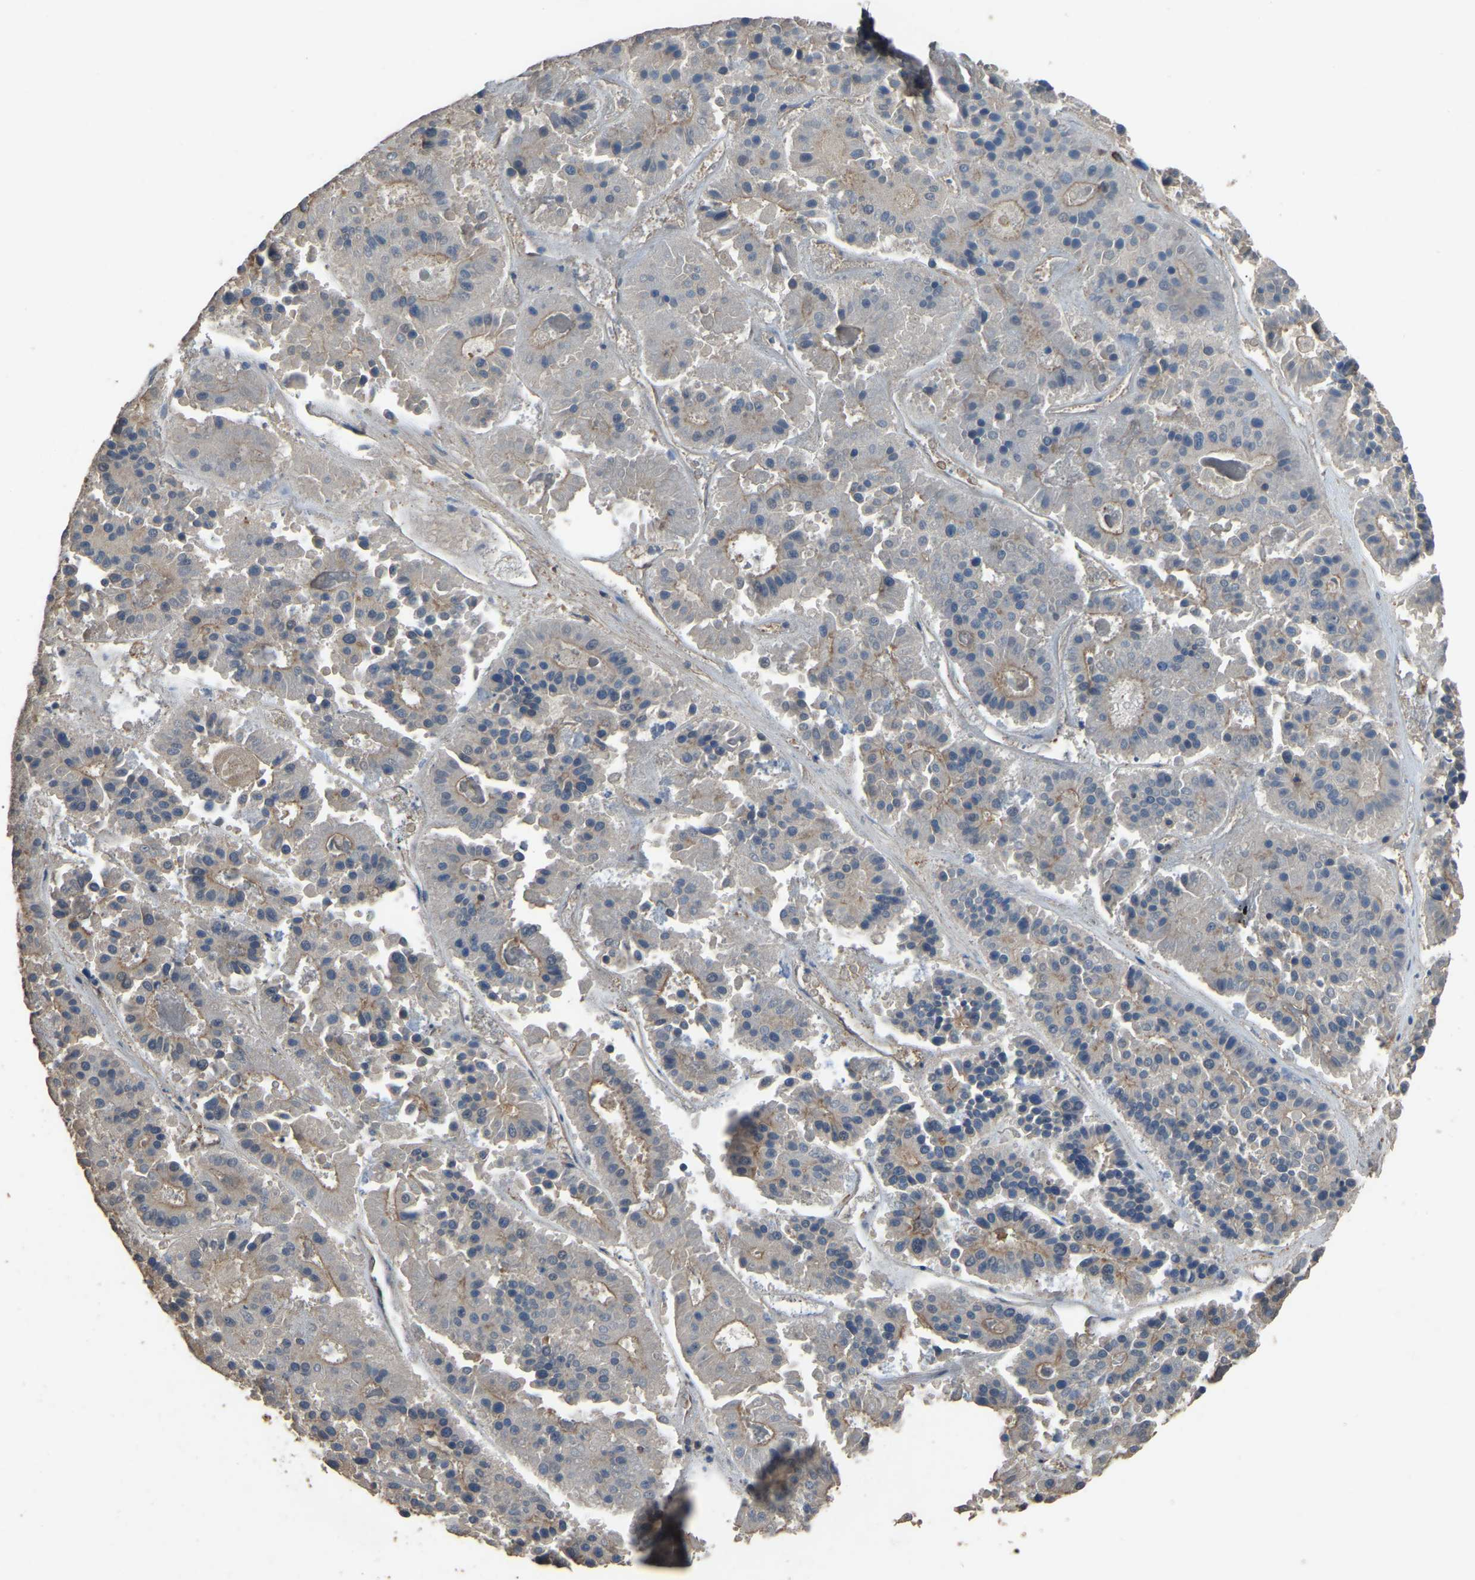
{"staining": {"intensity": "negative", "quantity": "none", "location": "none"}, "tissue": "pancreatic cancer", "cell_type": "Tumor cells", "image_type": "cancer", "snomed": [{"axis": "morphology", "description": "Adenocarcinoma, NOS"}, {"axis": "topography", "description": "Pancreas"}], "caption": "An immunohistochemistry (IHC) image of pancreatic adenocarcinoma is shown. There is no staining in tumor cells of pancreatic adenocarcinoma.", "gene": "FHIT", "patient": {"sex": "male", "age": 50}}